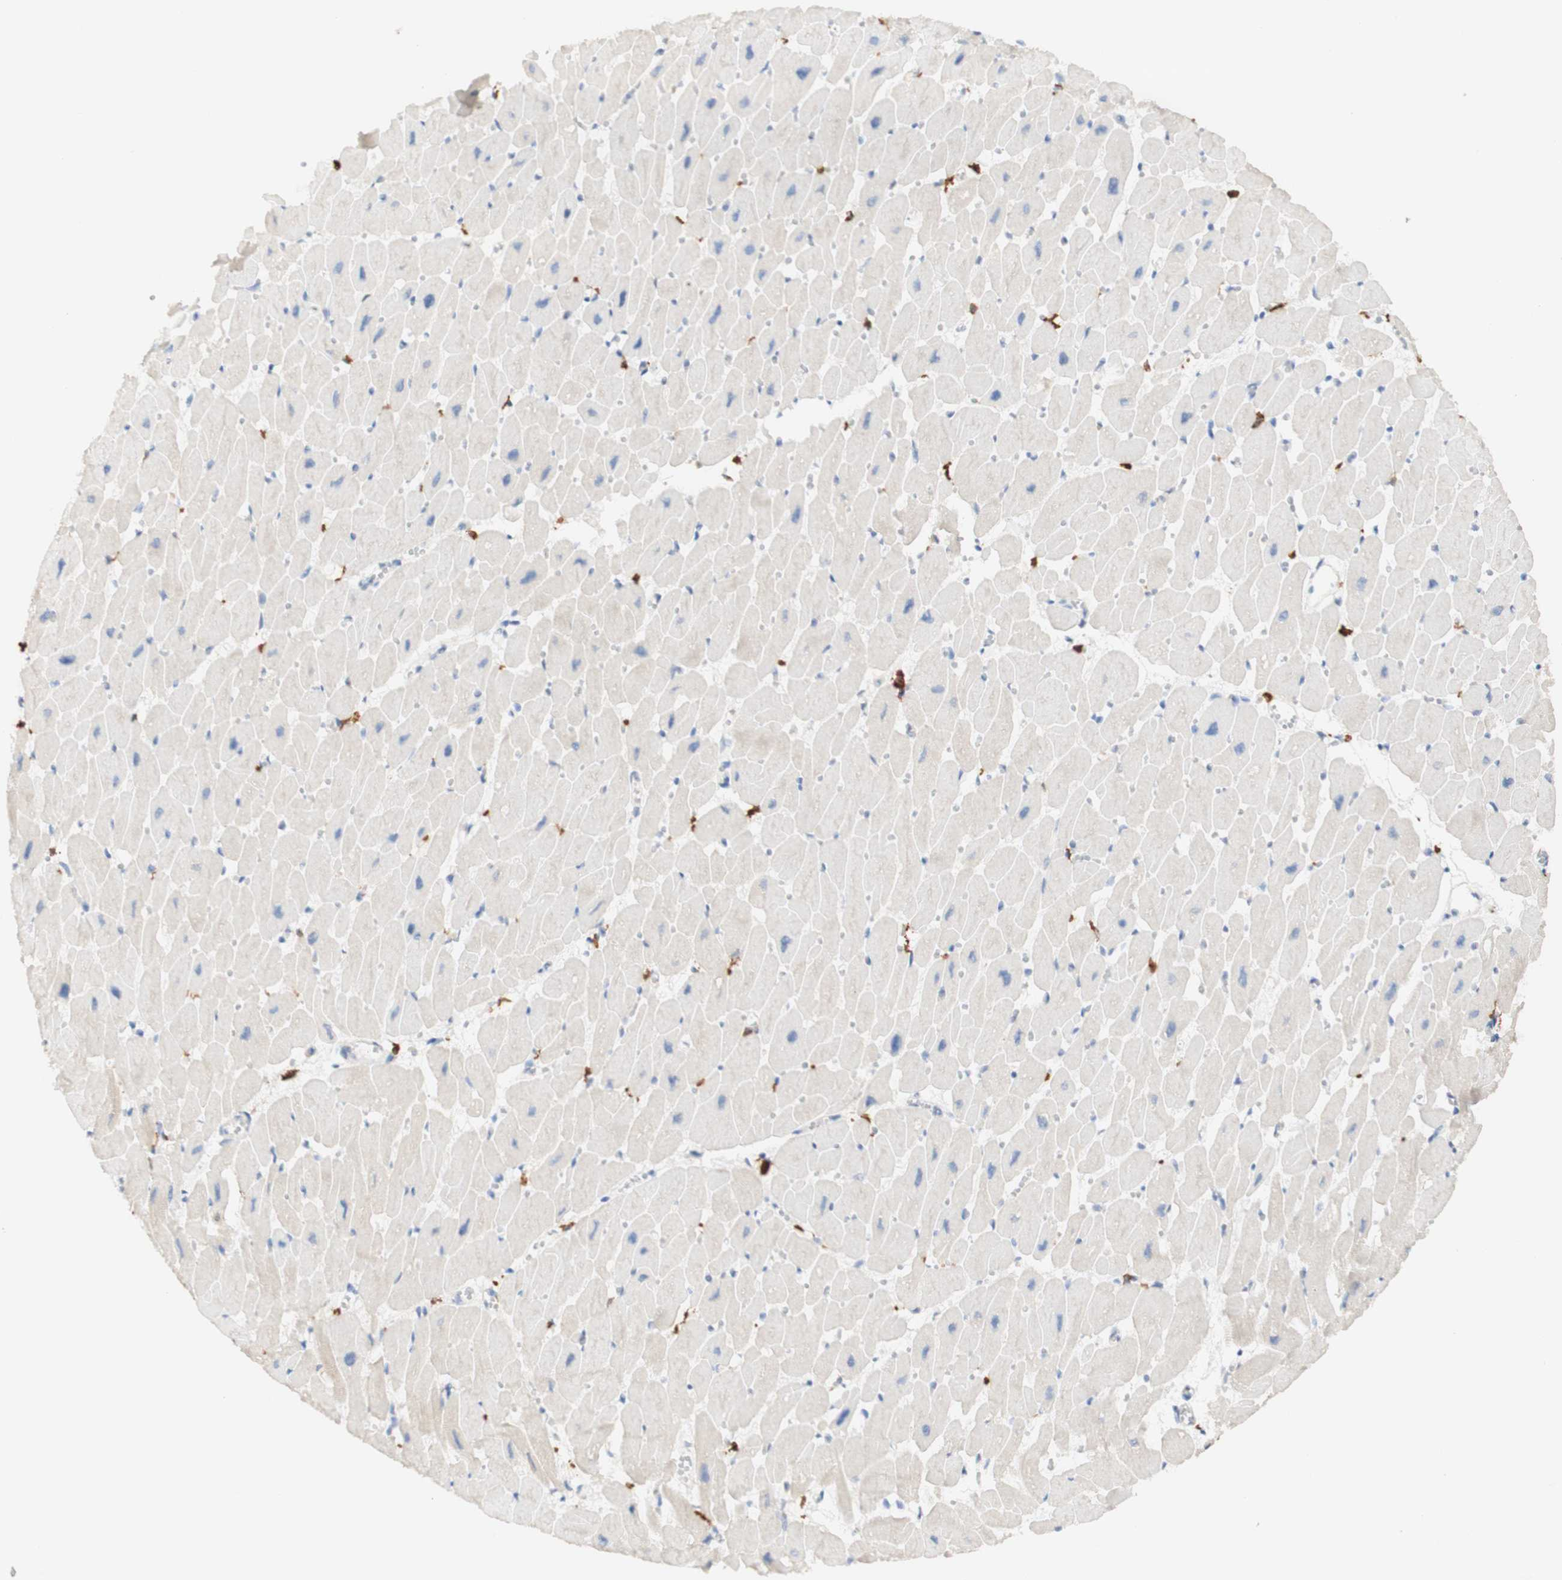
{"staining": {"intensity": "weak", "quantity": ">75%", "location": "cytoplasmic/membranous"}, "tissue": "heart muscle", "cell_type": "Cardiomyocytes", "image_type": "normal", "snomed": [{"axis": "morphology", "description": "Normal tissue, NOS"}, {"axis": "topography", "description": "Heart"}], "caption": "A photomicrograph of heart muscle stained for a protein reveals weak cytoplasmic/membranous brown staining in cardiomyocytes.", "gene": "FCGRT", "patient": {"sex": "female", "age": 54}}